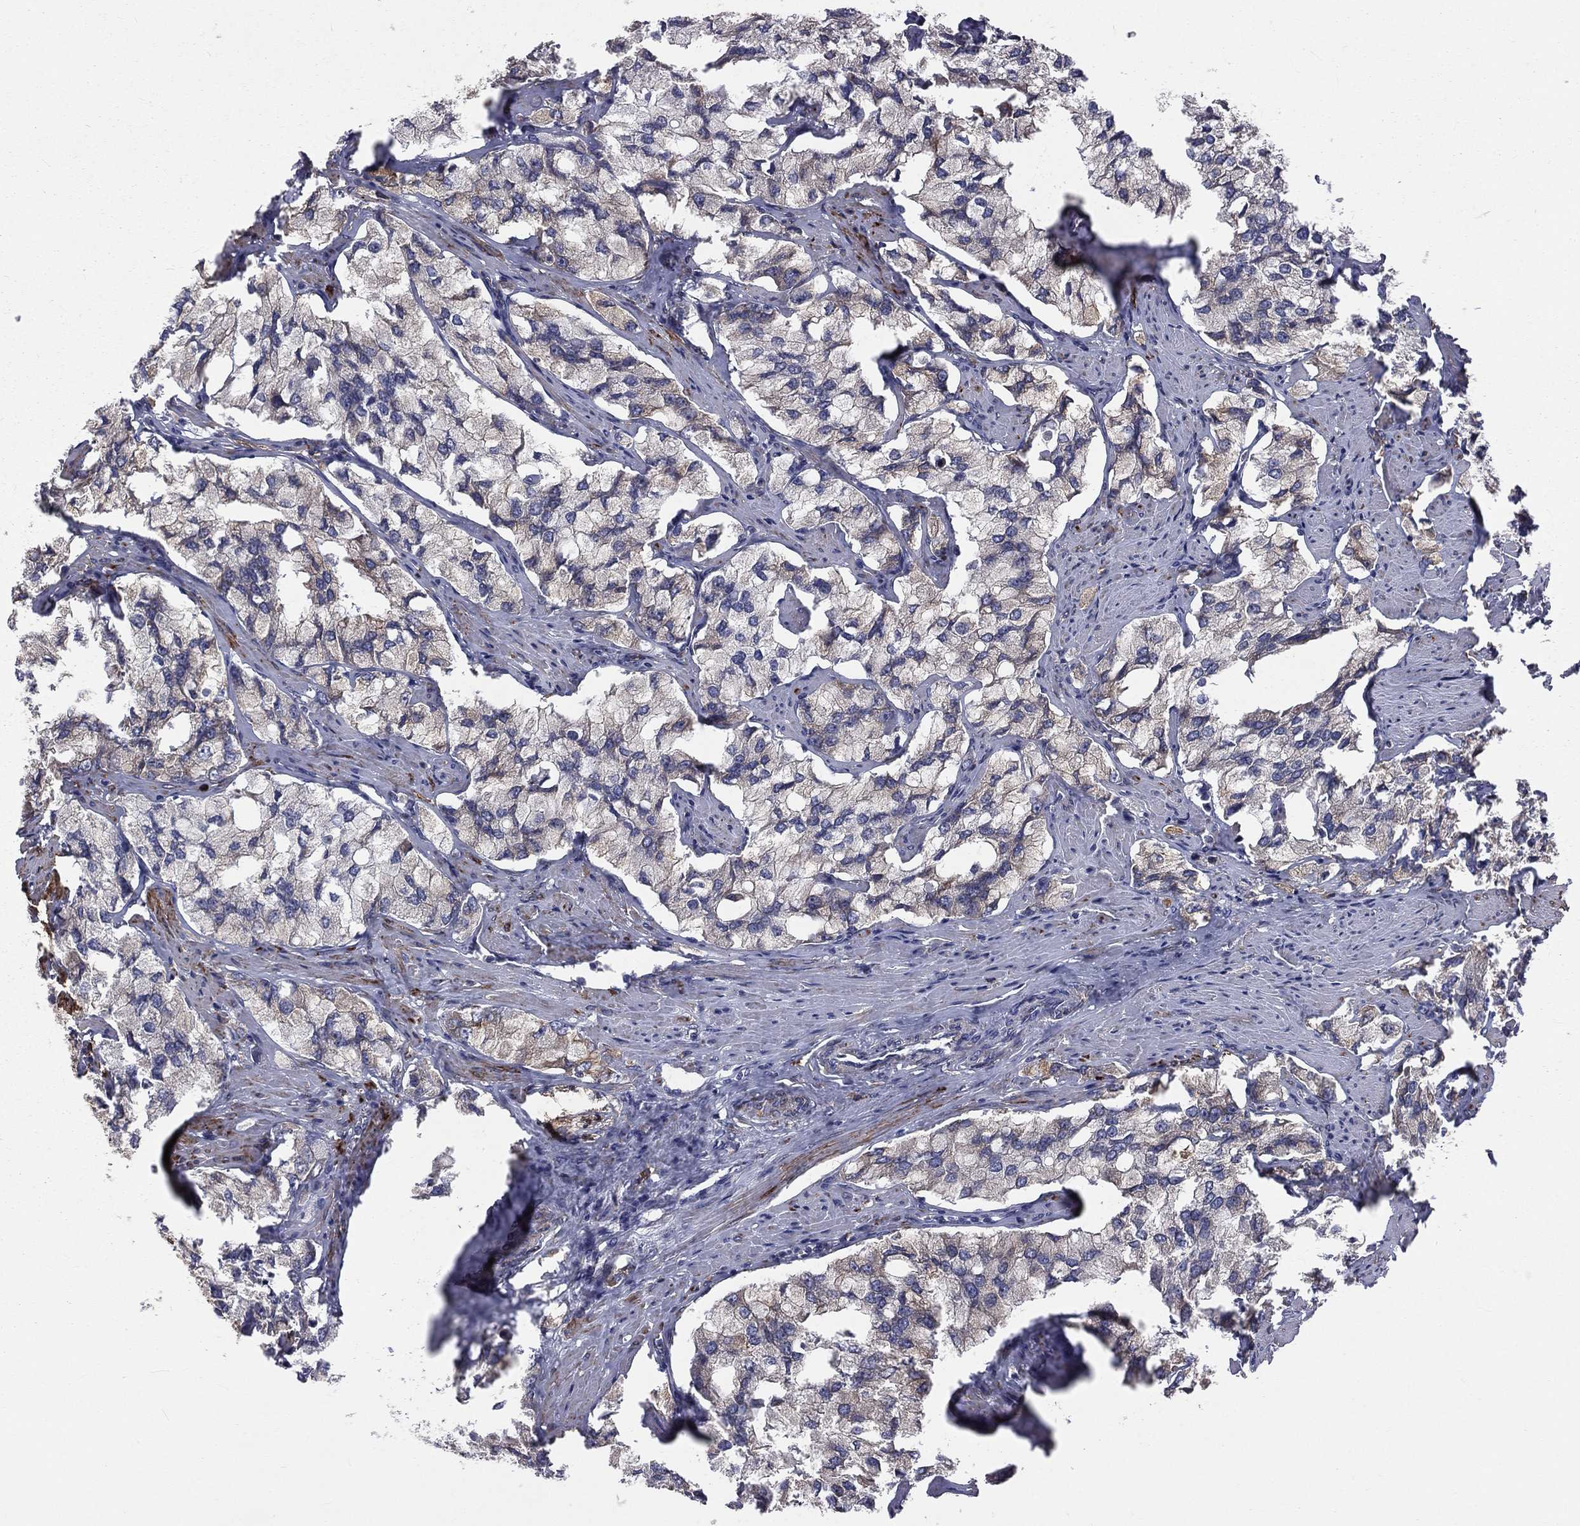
{"staining": {"intensity": "weak", "quantity": "25%-75%", "location": "cytoplasmic/membranous"}, "tissue": "prostate cancer", "cell_type": "Tumor cells", "image_type": "cancer", "snomed": [{"axis": "morphology", "description": "Adenocarcinoma, NOS"}, {"axis": "topography", "description": "Prostate and seminal vesicle, NOS"}, {"axis": "topography", "description": "Prostate"}], "caption": "The immunohistochemical stain labels weak cytoplasmic/membranous positivity in tumor cells of prostate adenocarcinoma tissue.", "gene": "PGRMC1", "patient": {"sex": "male", "age": 64}}